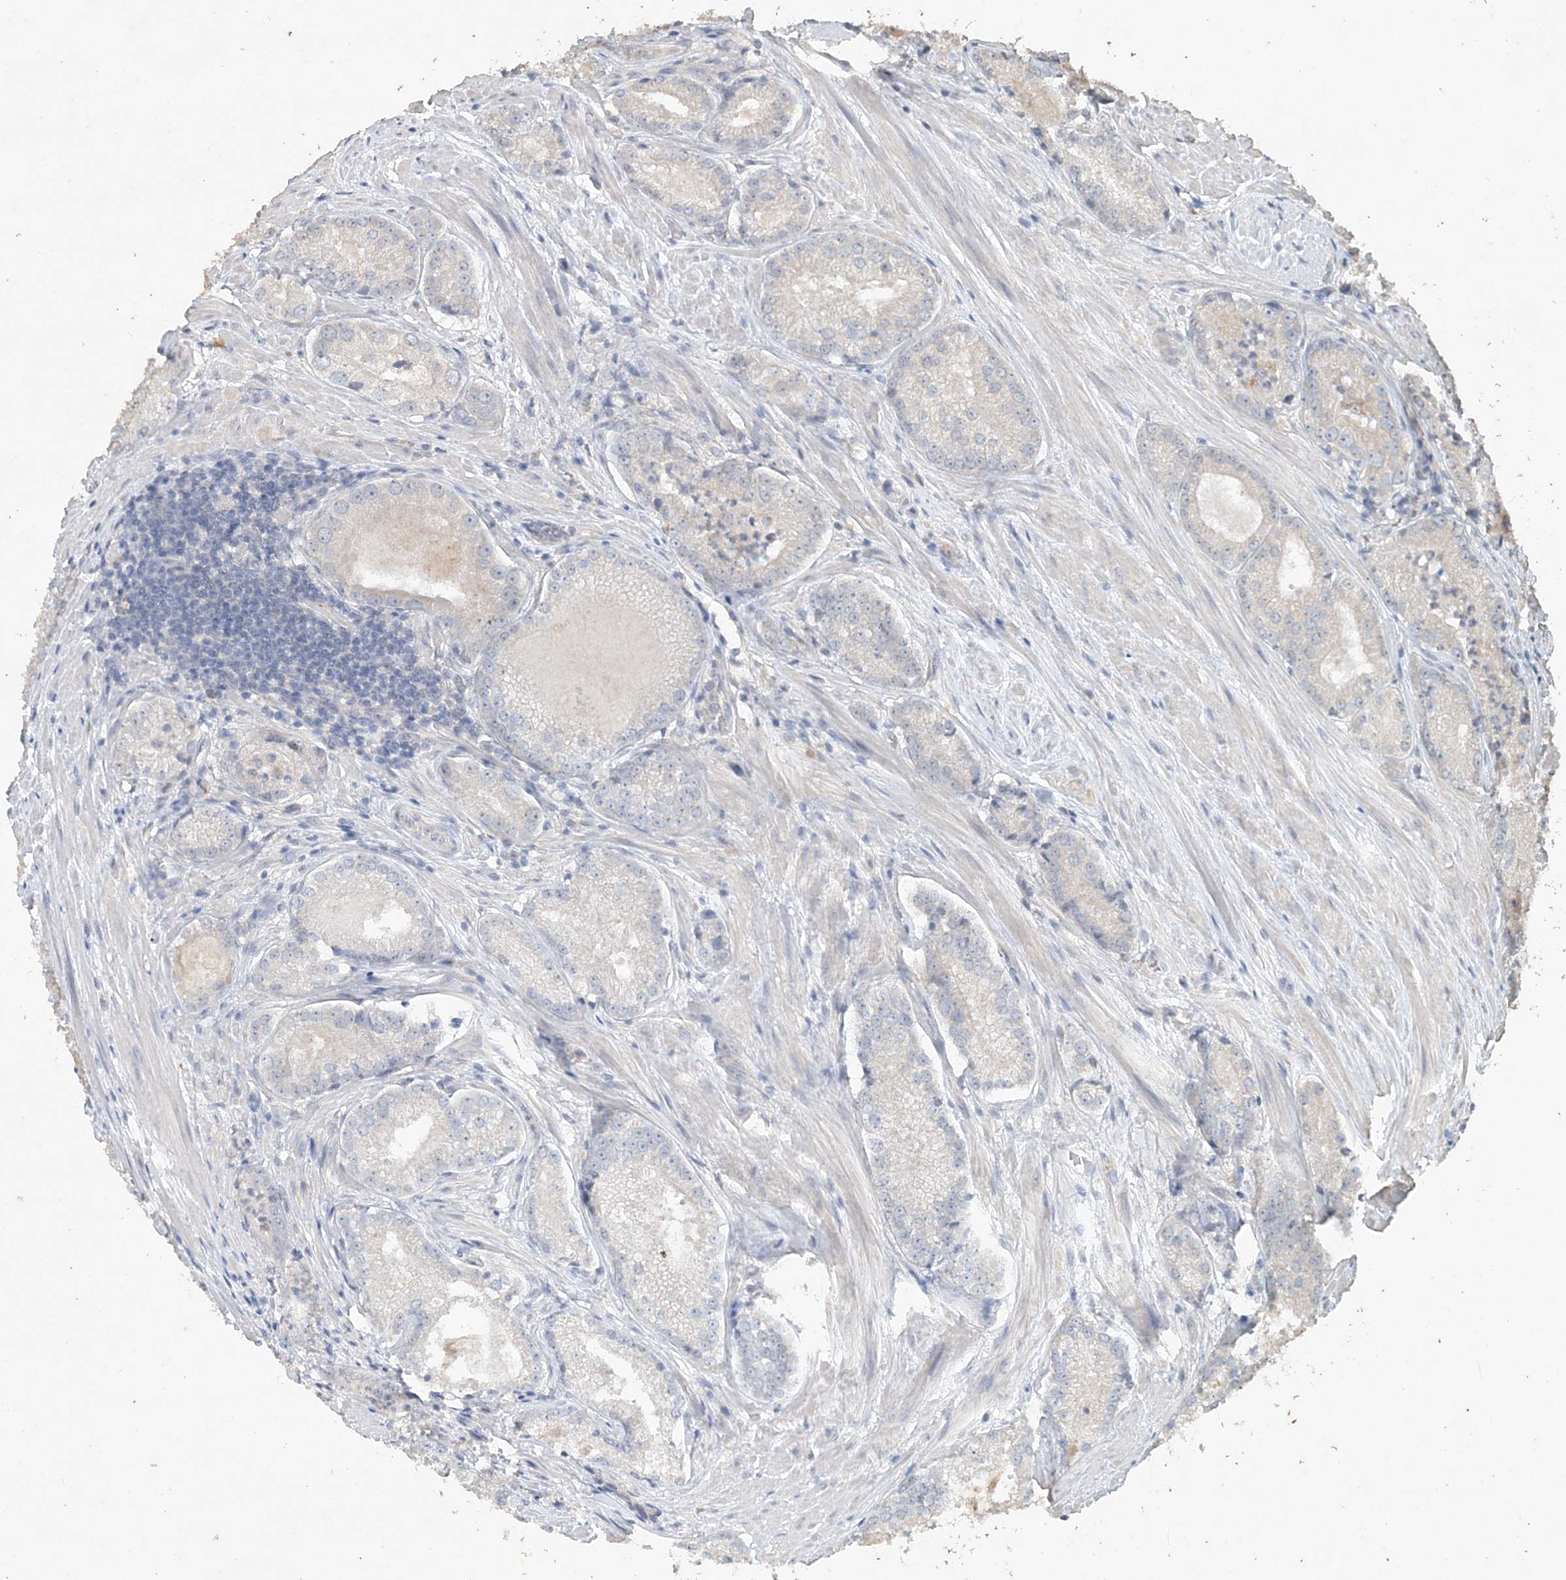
{"staining": {"intensity": "negative", "quantity": "none", "location": "none"}, "tissue": "prostate cancer", "cell_type": "Tumor cells", "image_type": "cancer", "snomed": [{"axis": "morphology", "description": "Adenocarcinoma, Low grade"}, {"axis": "topography", "description": "Prostate"}], "caption": "There is no significant expression in tumor cells of prostate low-grade adenocarcinoma.", "gene": "DNAH5", "patient": {"sex": "male", "age": 54}}